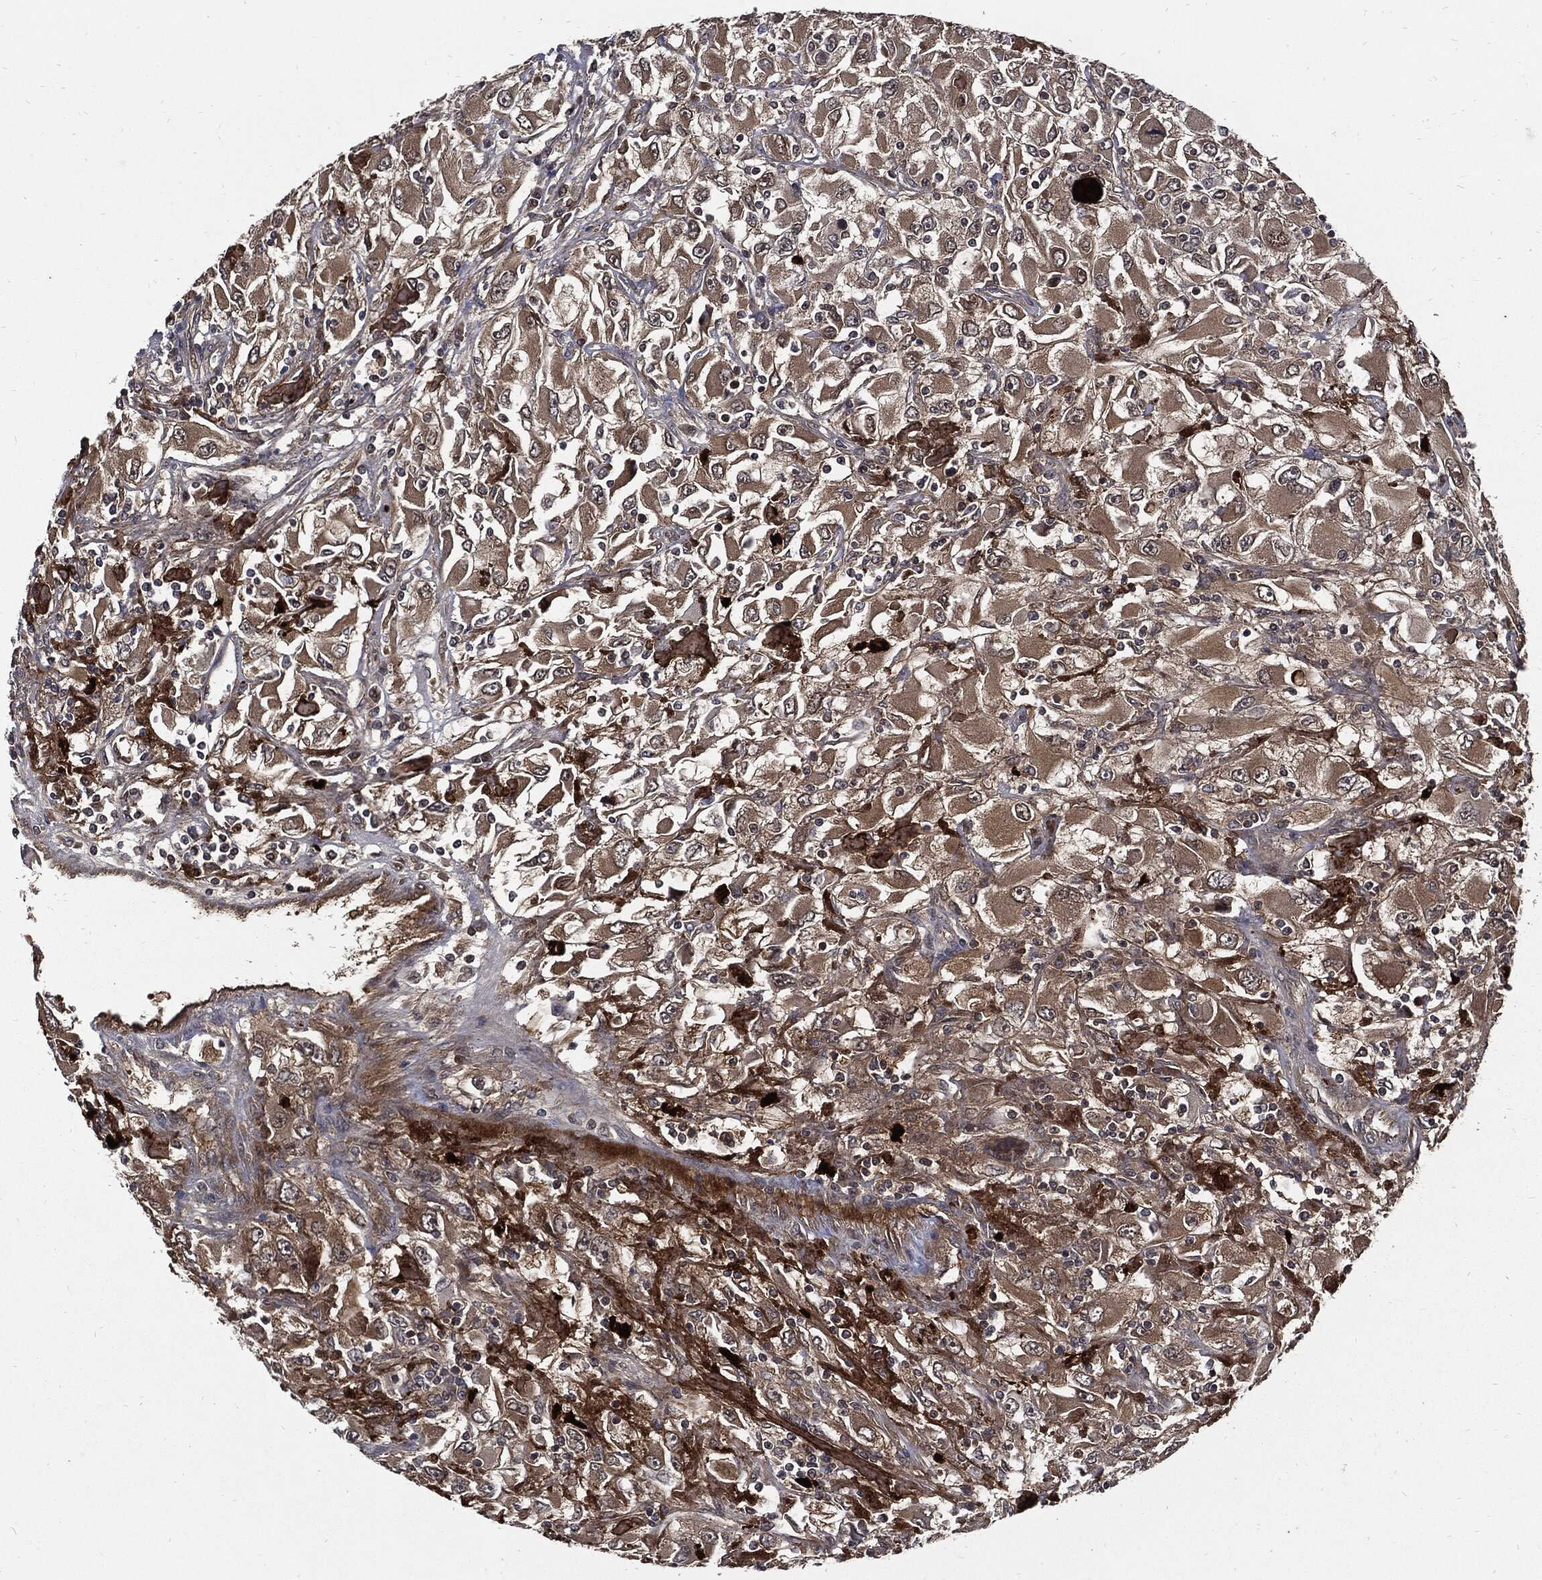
{"staining": {"intensity": "moderate", "quantity": "25%-75%", "location": "cytoplasmic/membranous"}, "tissue": "renal cancer", "cell_type": "Tumor cells", "image_type": "cancer", "snomed": [{"axis": "morphology", "description": "Adenocarcinoma, NOS"}, {"axis": "topography", "description": "Kidney"}], "caption": "Renal adenocarcinoma stained with DAB immunohistochemistry reveals medium levels of moderate cytoplasmic/membranous expression in about 25%-75% of tumor cells.", "gene": "CLU", "patient": {"sex": "female", "age": 52}}